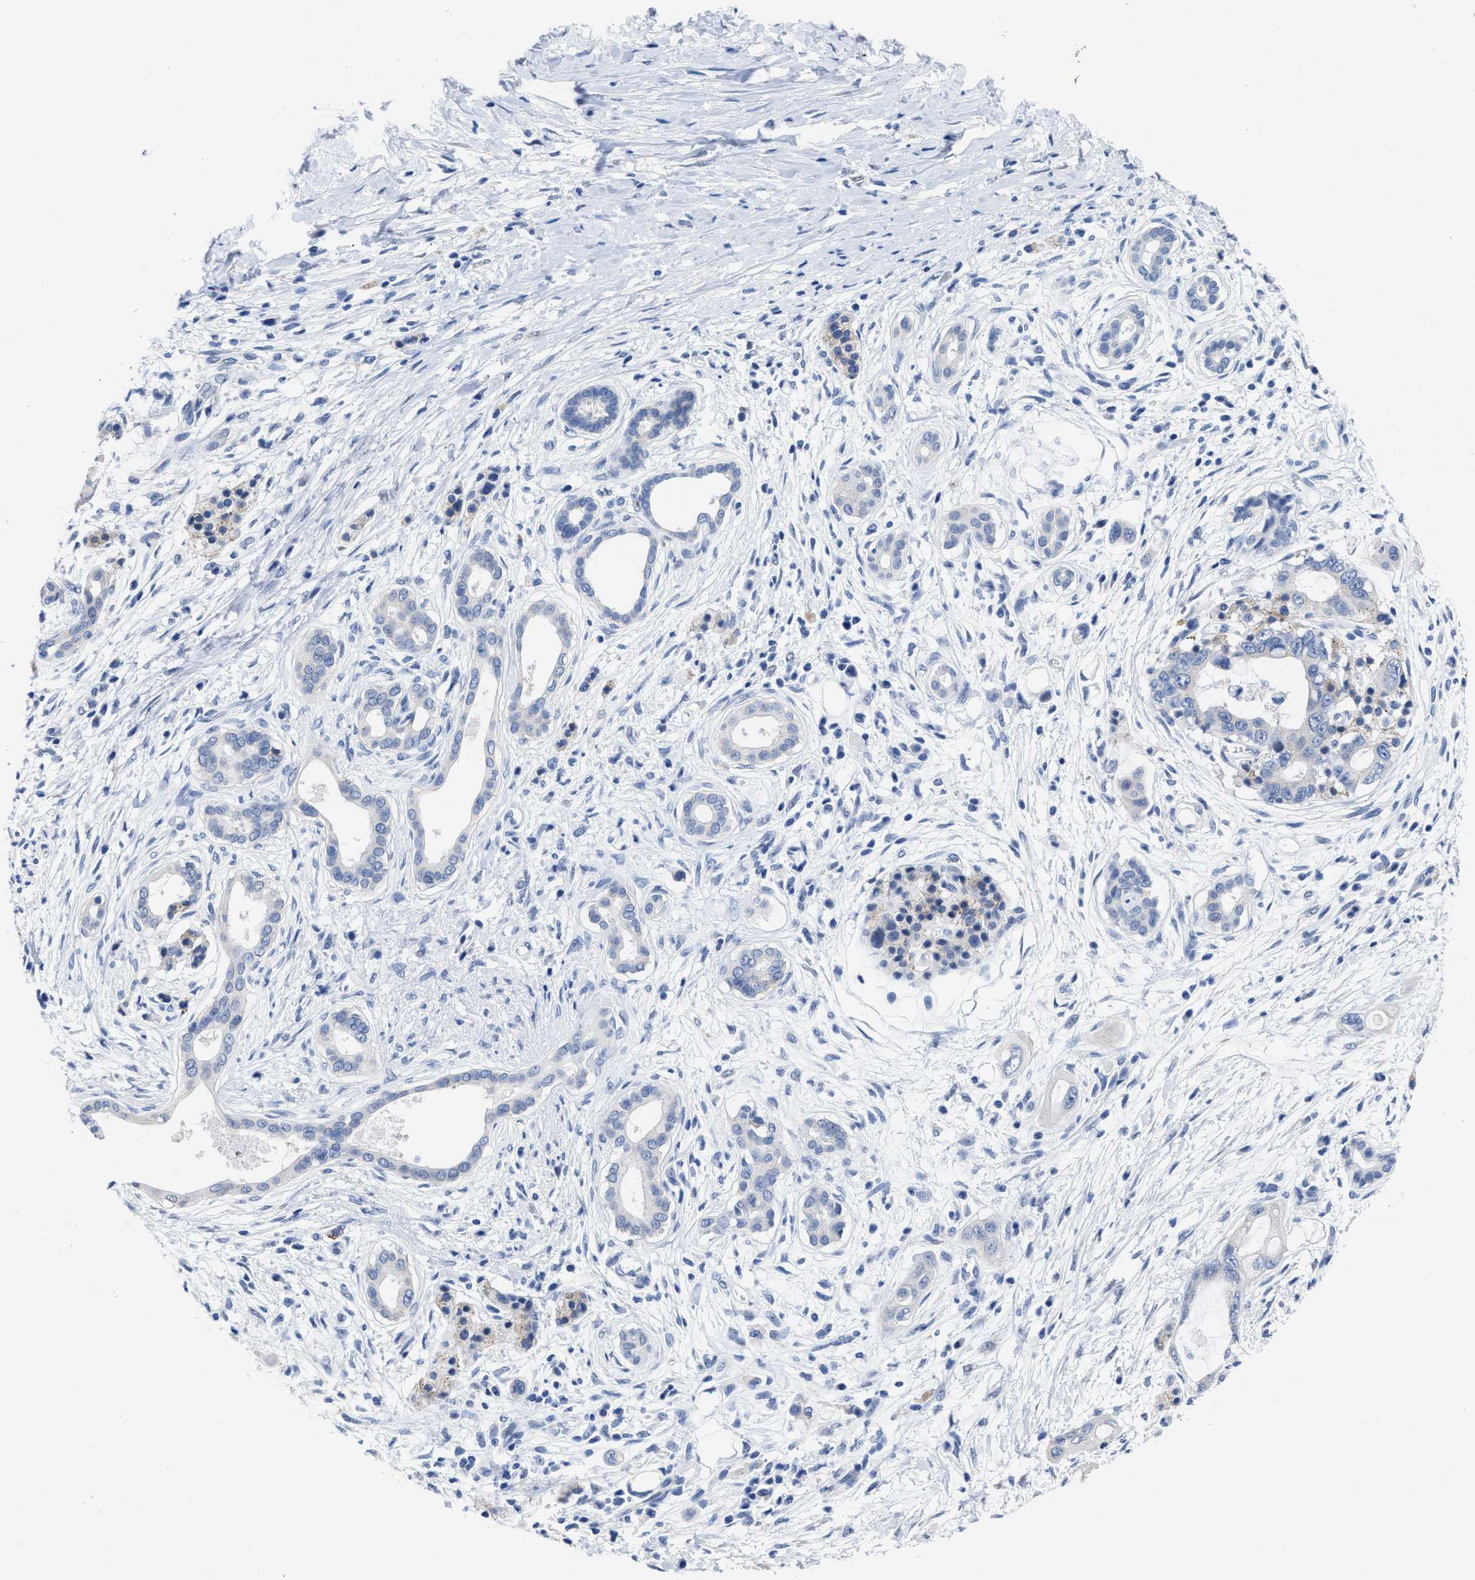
{"staining": {"intensity": "negative", "quantity": "none", "location": "none"}, "tissue": "pancreatic cancer", "cell_type": "Tumor cells", "image_type": "cancer", "snomed": [{"axis": "morphology", "description": "Adenocarcinoma, NOS"}, {"axis": "topography", "description": "Pancreas"}], "caption": "Photomicrograph shows no protein positivity in tumor cells of pancreatic adenocarcinoma tissue. The staining is performed using DAB brown chromogen with nuclei counter-stained in using hematoxylin.", "gene": "HOOK1", "patient": {"sex": "male", "age": 59}}